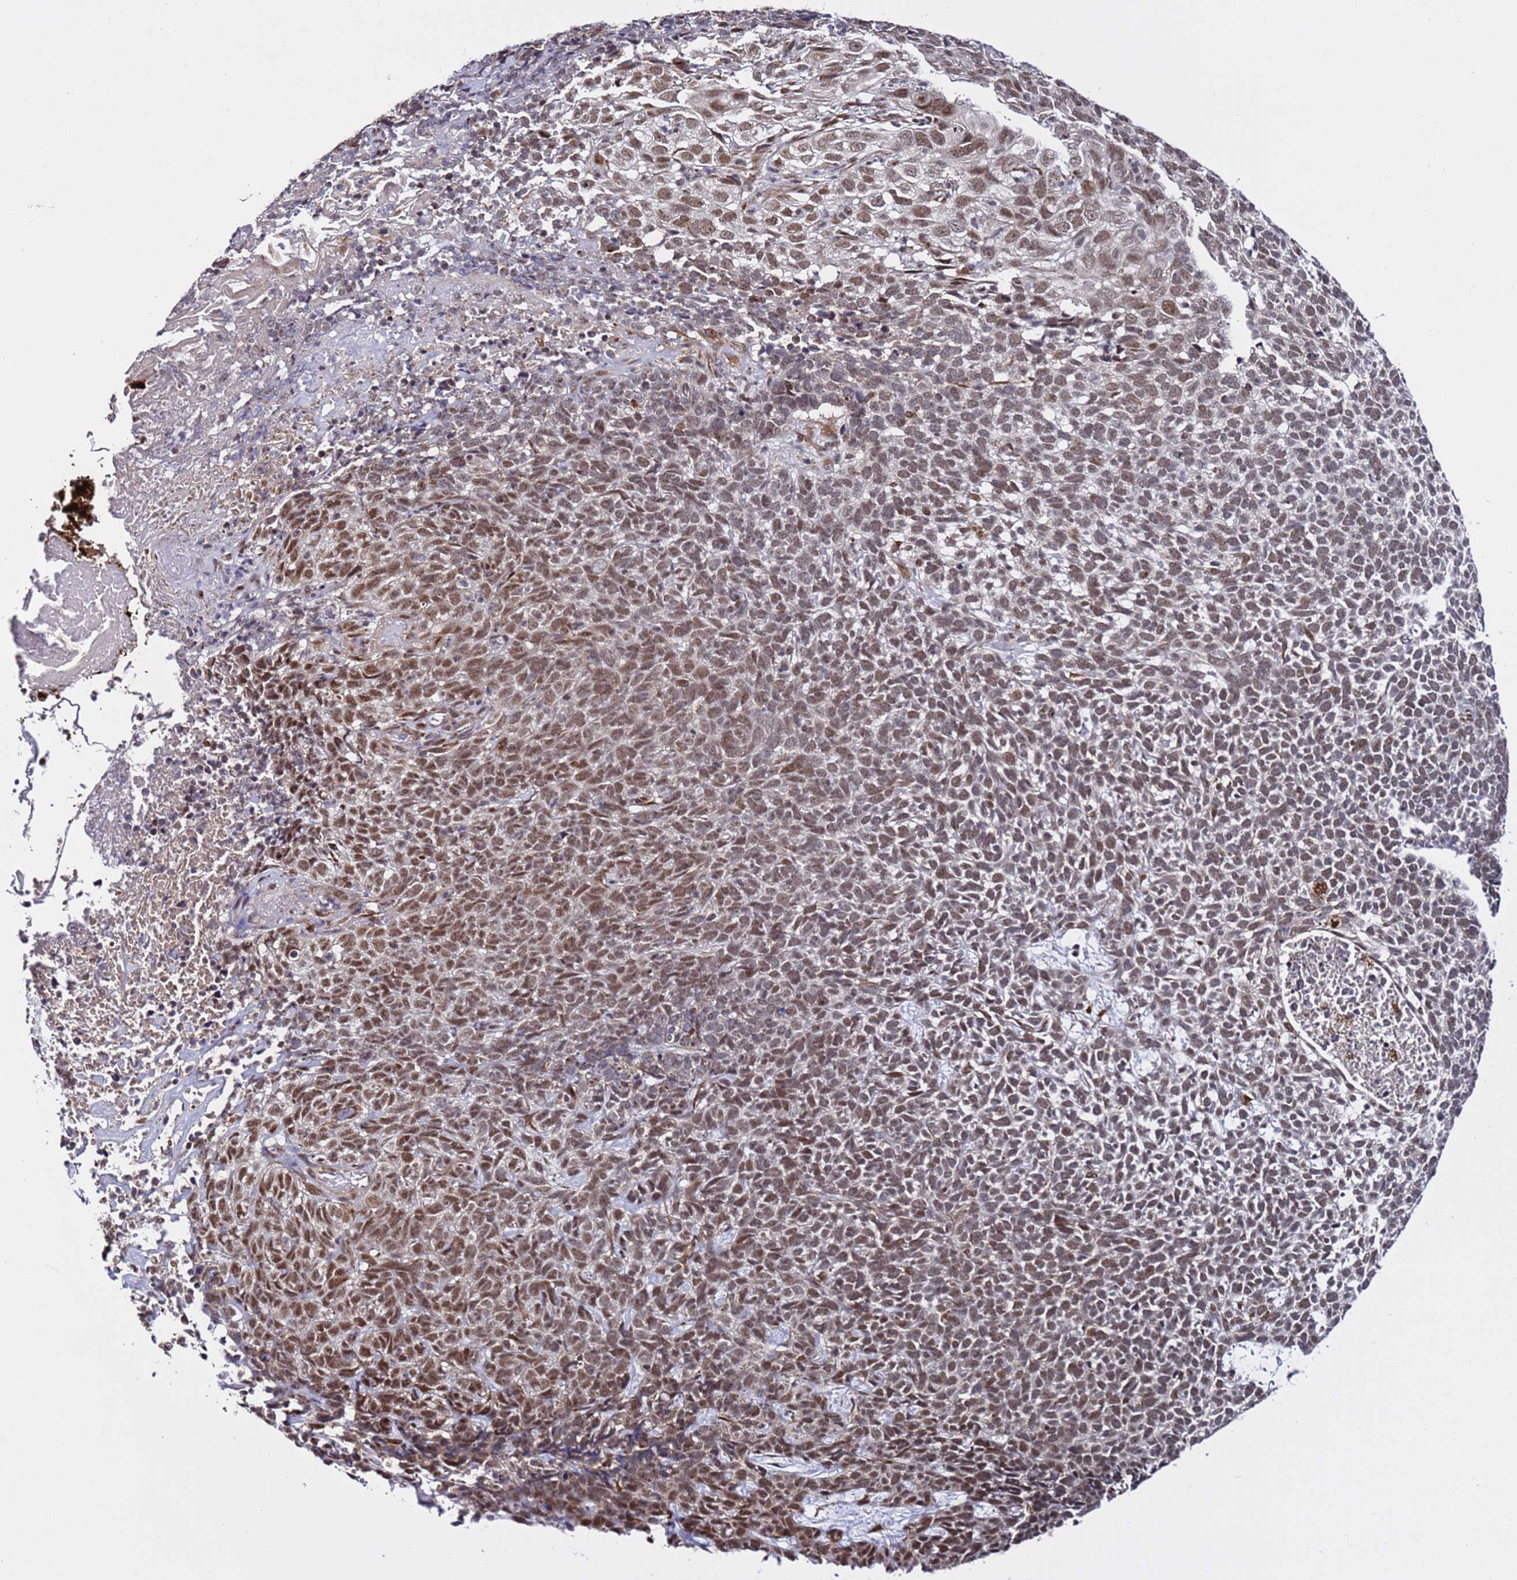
{"staining": {"intensity": "moderate", "quantity": ">75%", "location": "nuclear"}, "tissue": "skin cancer", "cell_type": "Tumor cells", "image_type": "cancer", "snomed": [{"axis": "morphology", "description": "Basal cell carcinoma"}, {"axis": "topography", "description": "Skin"}], "caption": "Moderate nuclear expression is identified in about >75% of tumor cells in skin basal cell carcinoma.", "gene": "POLR2D", "patient": {"sex": "female", "age": 84}}